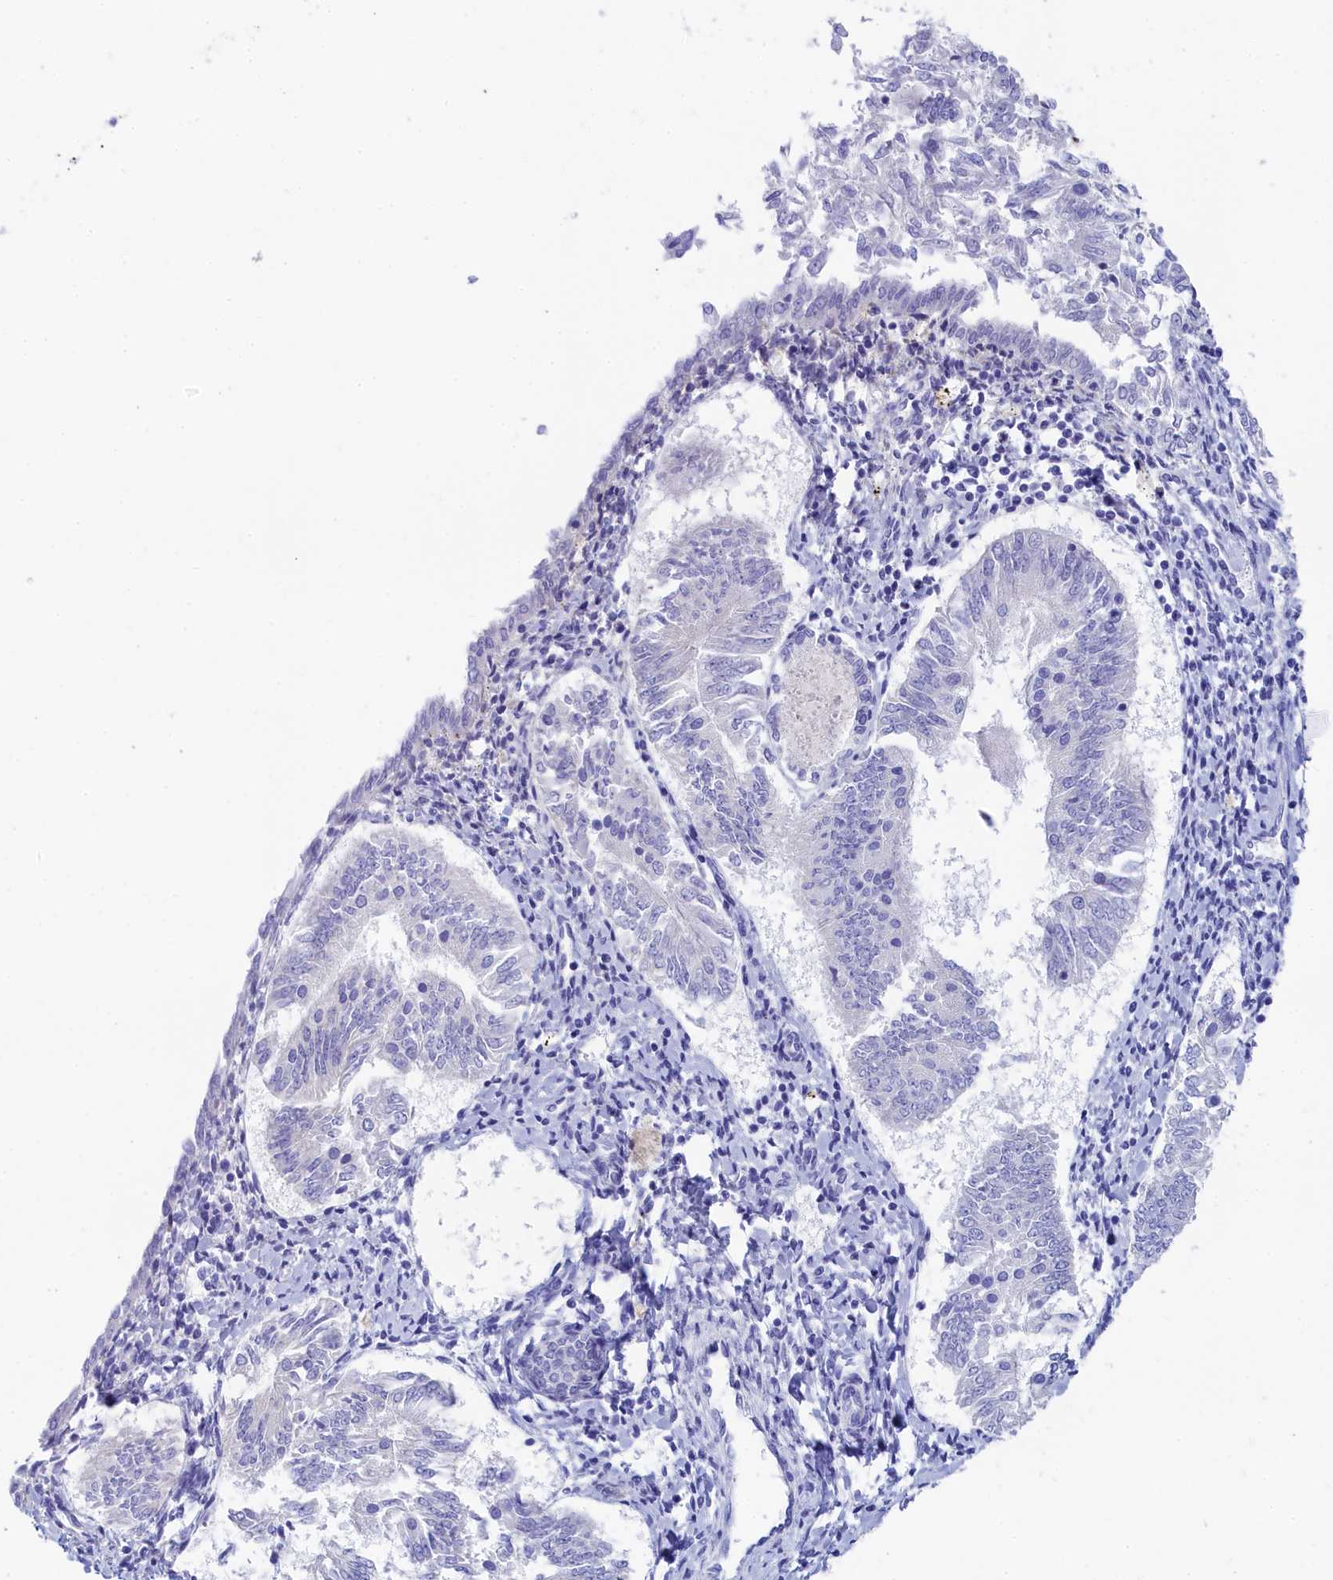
{"staining": {"intensity": "negative", "quantity": "none", "location": "none"}, "tissue": "endometrial cancer", "cell_type": "Tumor cells", "image_type": "cancer", "snomed": [{"axis": "morphology", "description": "Adenocarcinoma, NOS"}, {"axis": "topography", "description": "Endometrium"}], "caption": "Tumor cells show no significant protein staining in endometrial cancer (adenocarcinoma).", "gene": "TRIM10", "patient": {"sex": "female", "age": 58}}